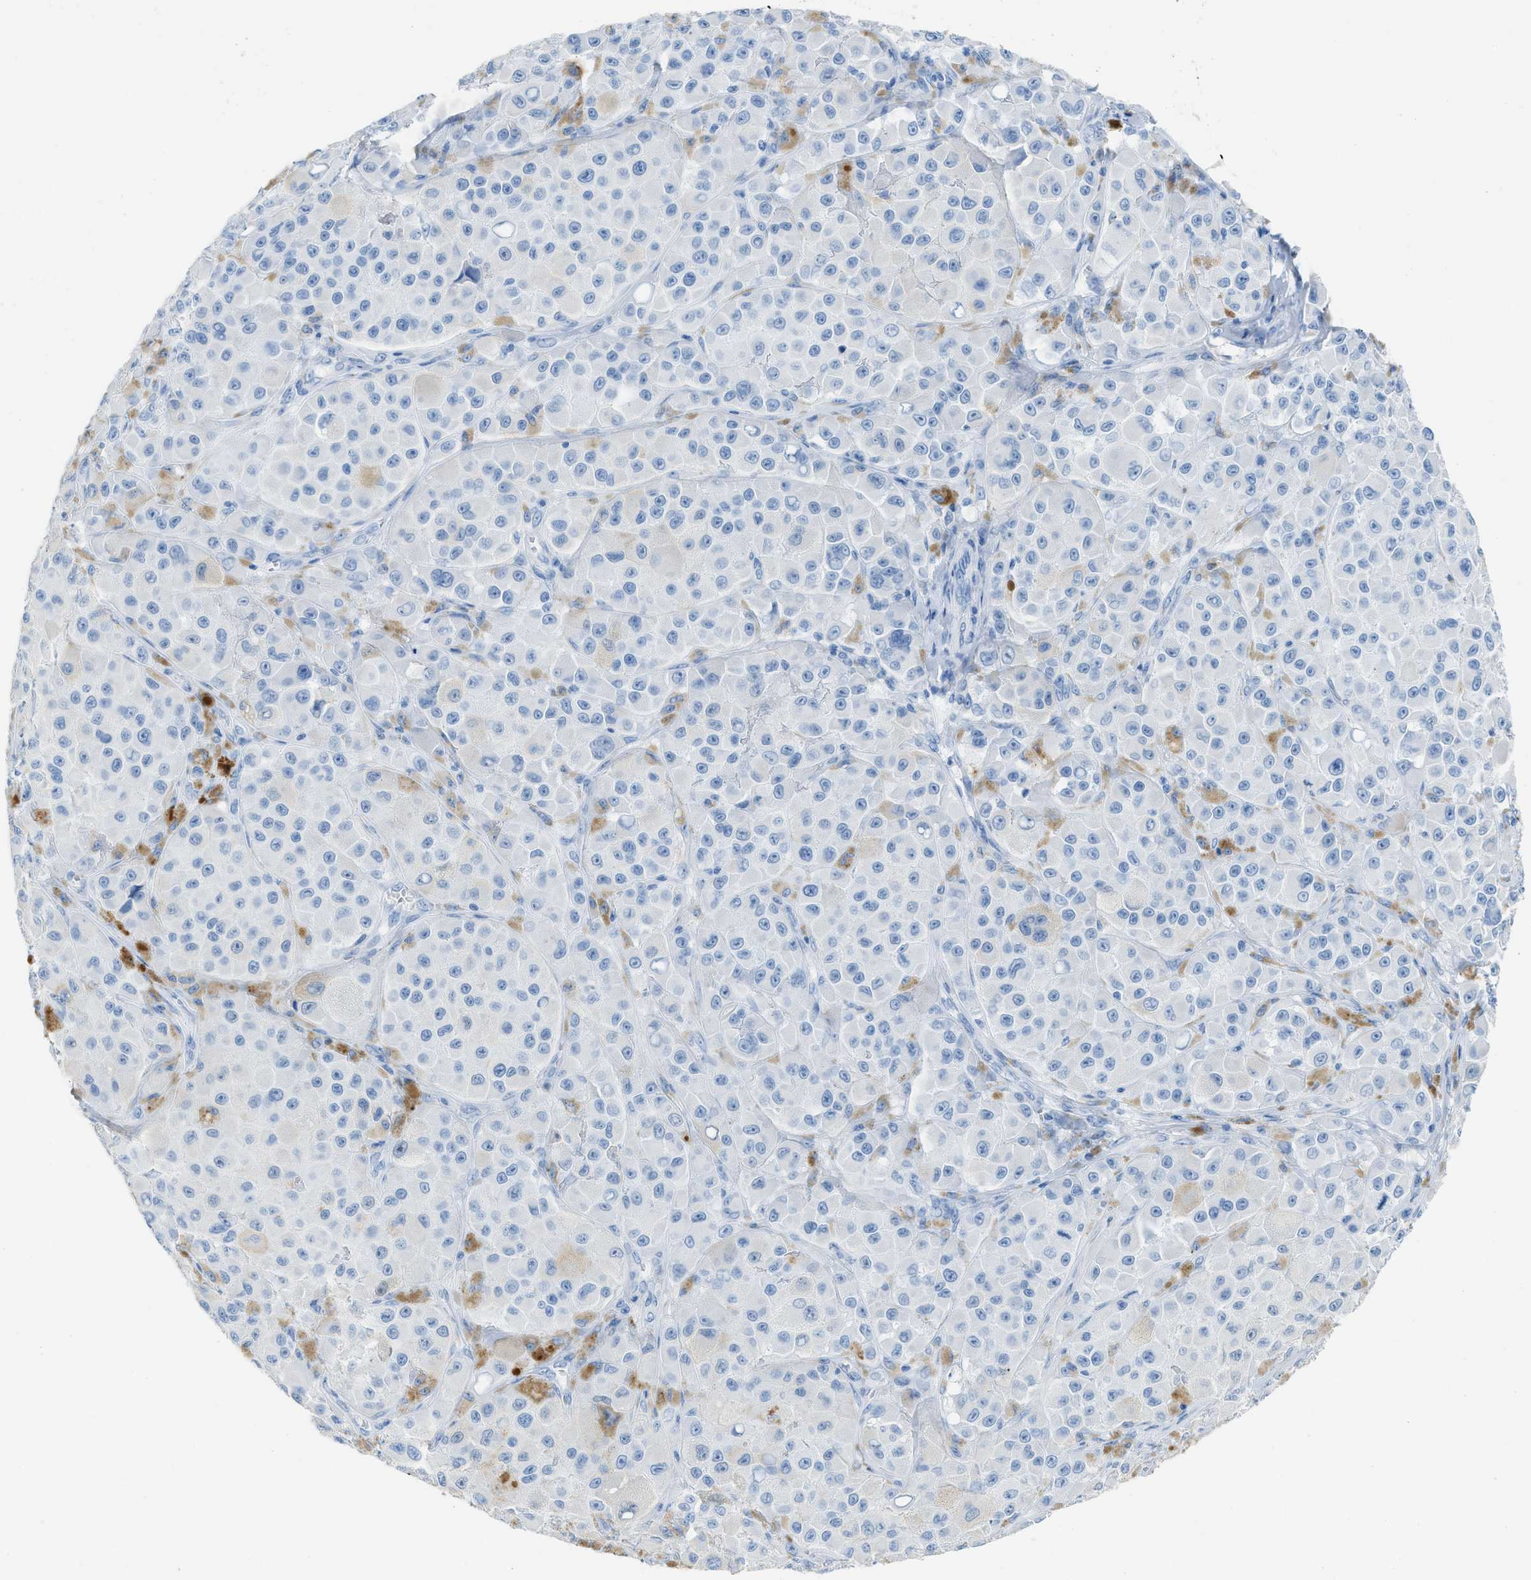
{"staining": {"intensity": "negative", "quantity": "none", "location": "none"}, "tissue": "melanoma", "cell_type": "Tumor cells", "image_type": "cancer", "snomed": [{"axis": "morphology", "description": "Malignant melanoma, NOS"}, {"axis": "topography", "description": "Skin"}], "caption": "Image shows no significant protein positivity in tumor cells of malignant melanoma.", "gene": "FAIM2", "patient": {"sex": "male", "age": 84}}